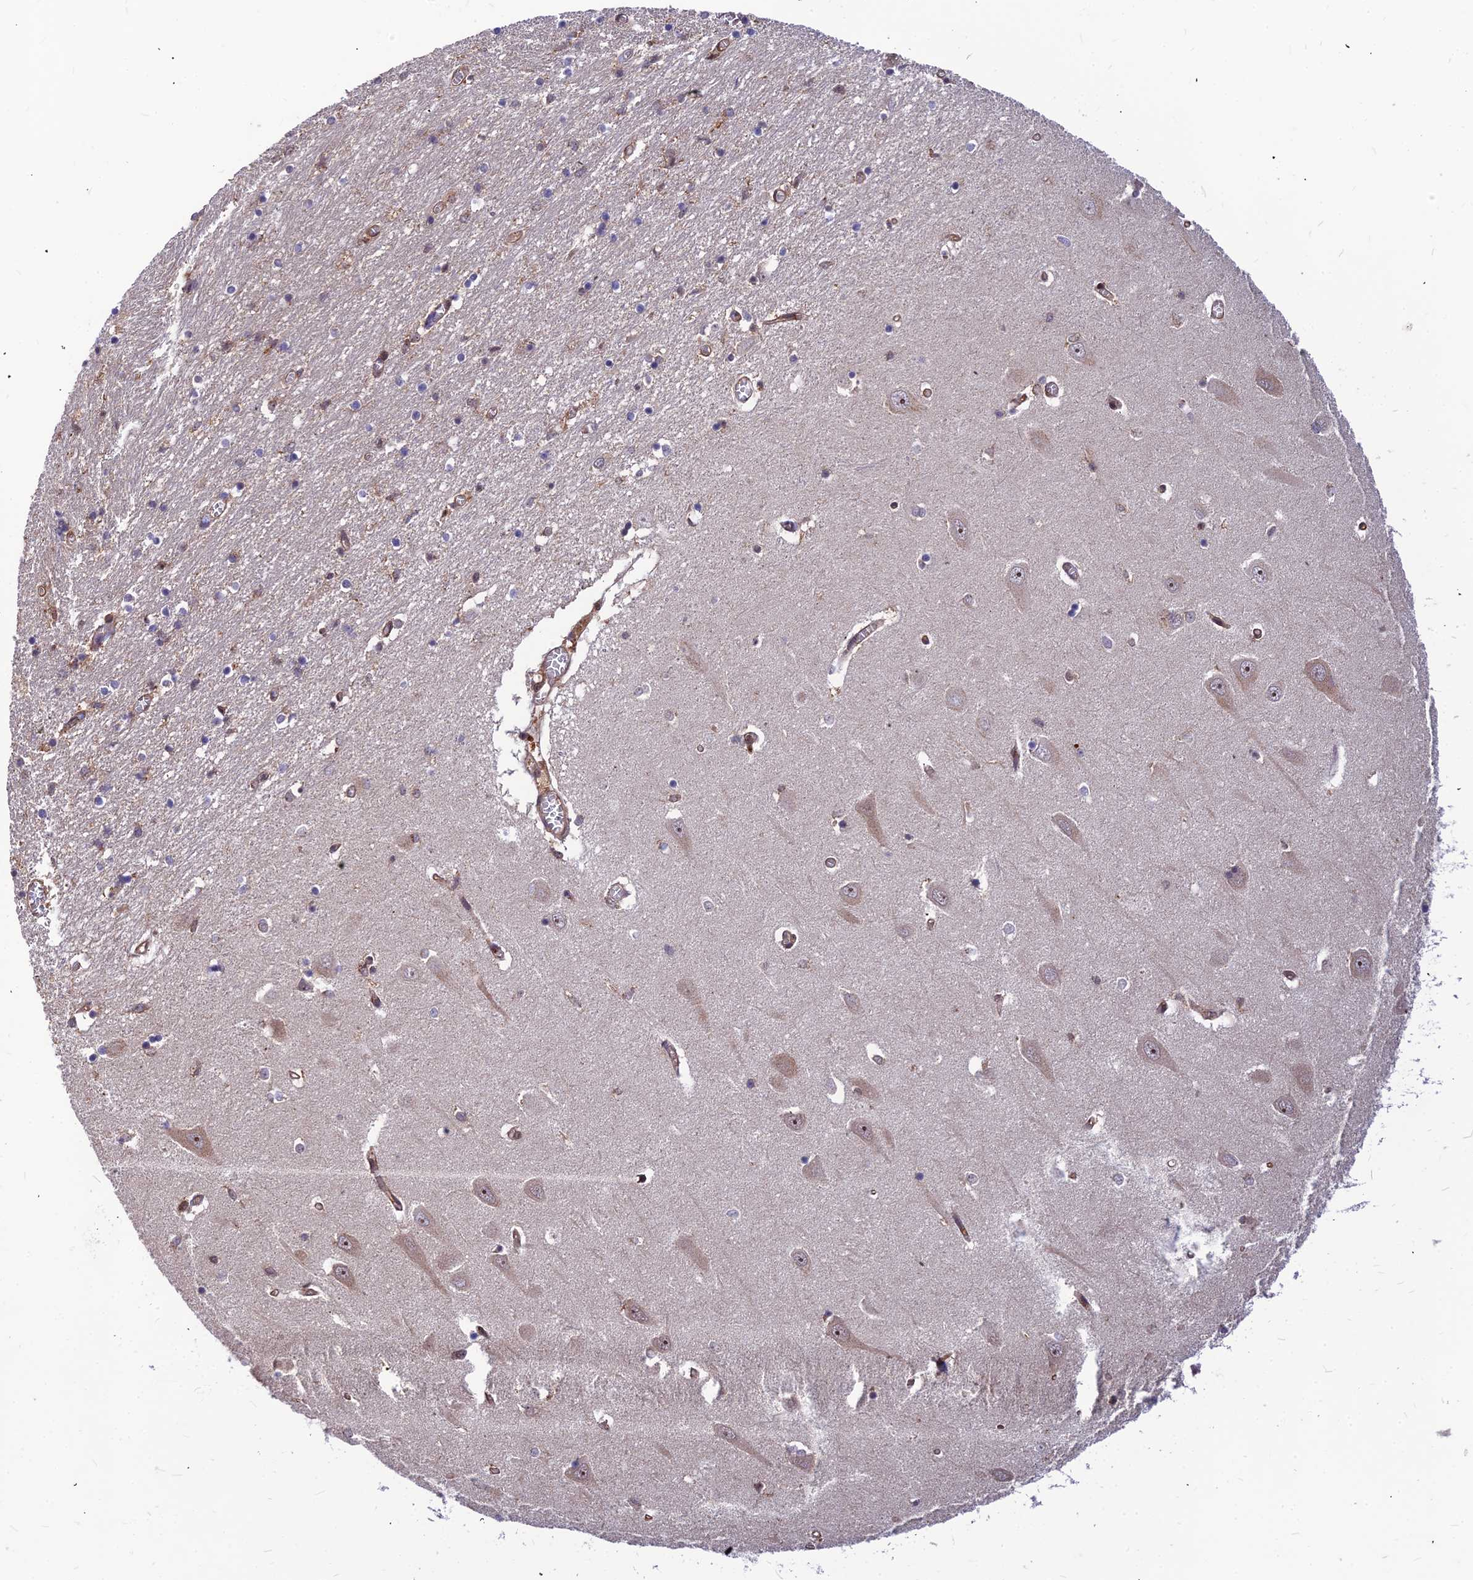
{"staining": {"intensity": "weak", "quantity": "<25%", "location": "nuclear"}, "tissue": "hippocampus", "cell_type": "Glial cells", "image_type": "normal", "snomed": [{"axis": "morphology", "description": "Normal tissue, NOS"}, {"axis": "topography", "description": "Hippocampus"}], "caption": "Hippocampus stained for a protein using immunohistochemistry exhibits no staining glial cells.", "gene": "ZNF467", "patient": {"sex": "male", "age": 70}}